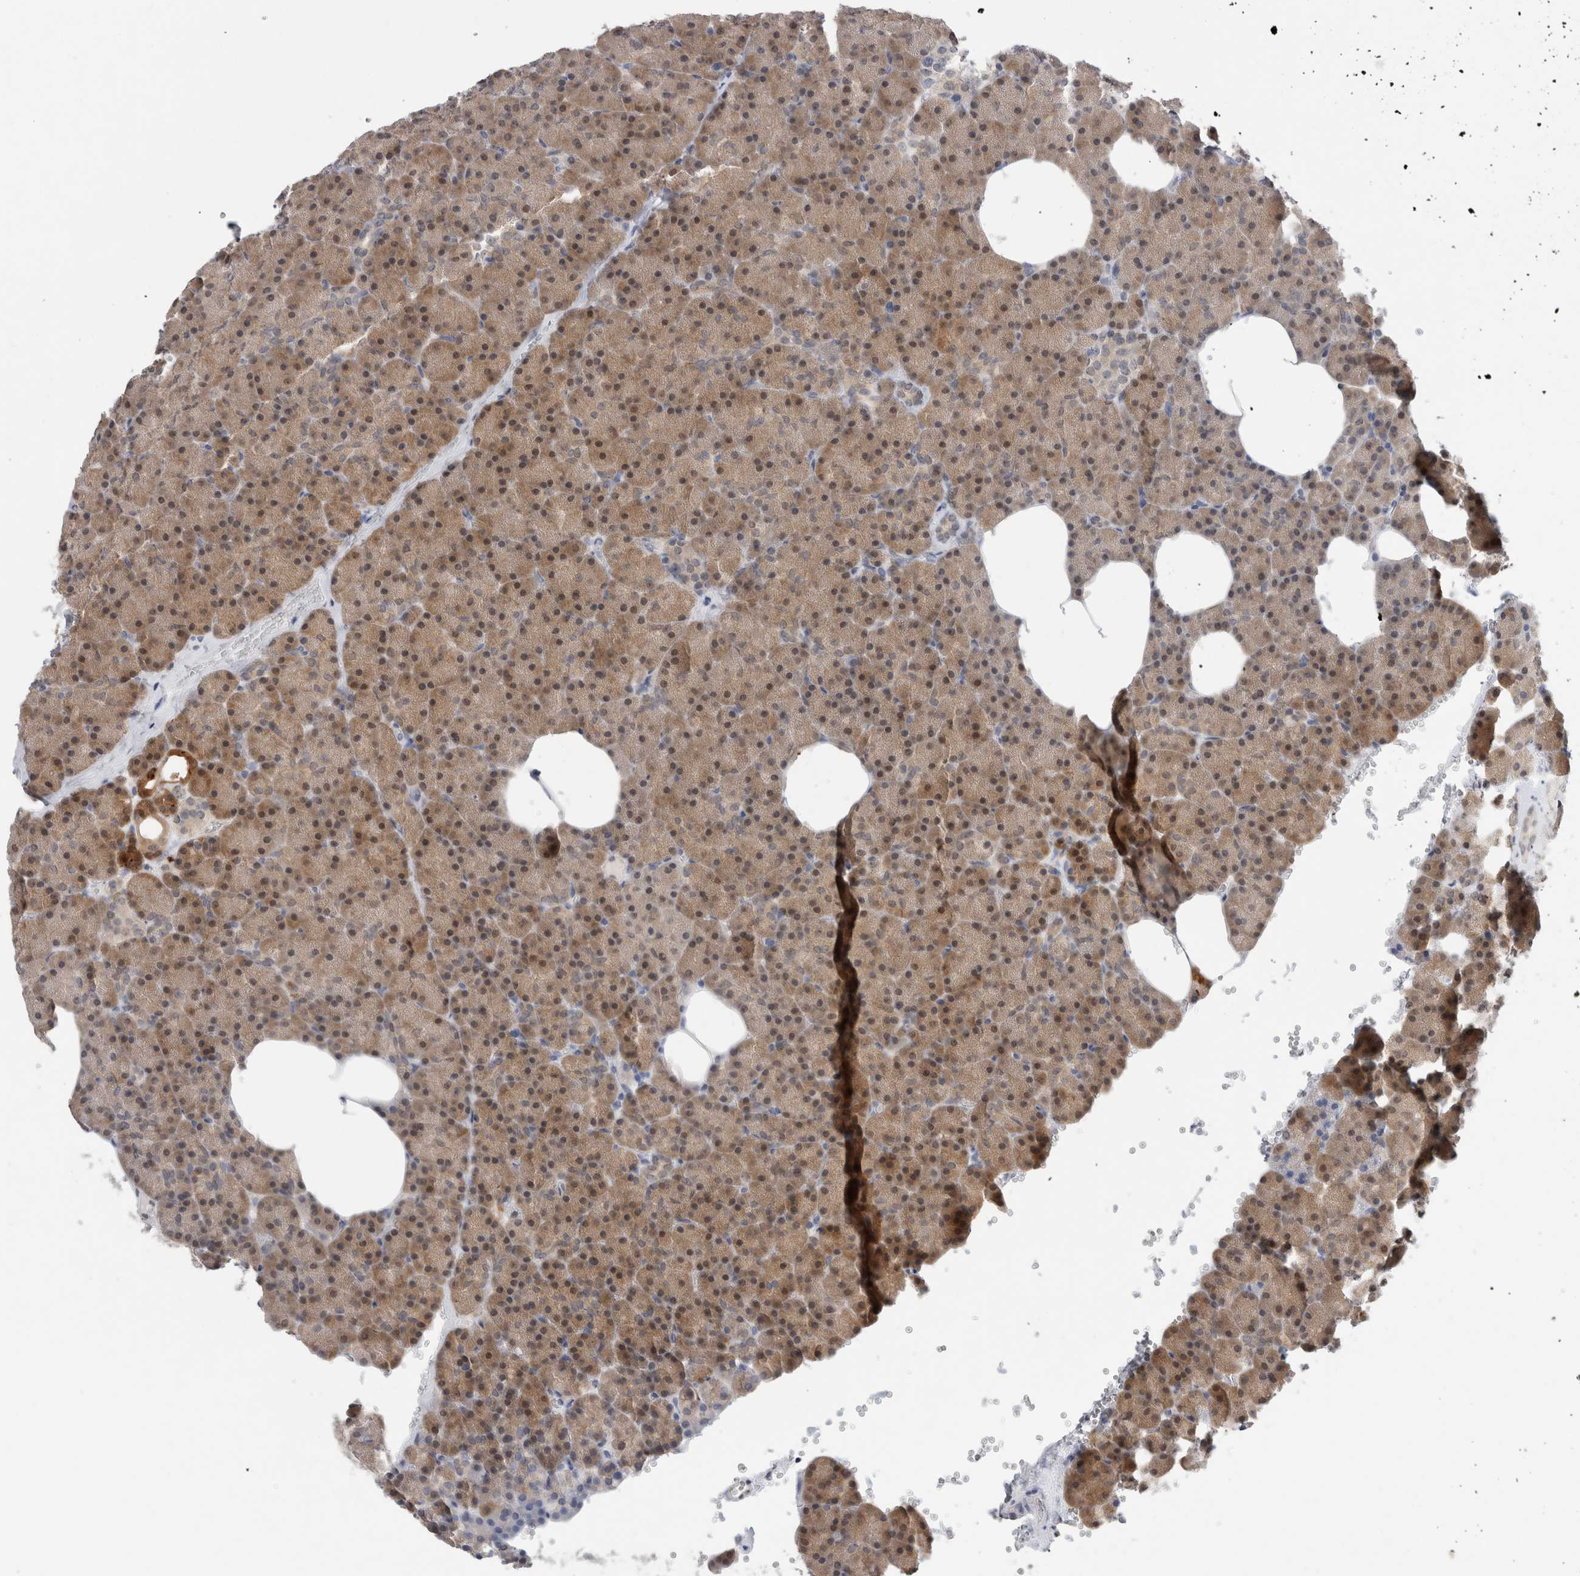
{"staining": {"intensity": "moderate", "quantity": "25%-75%", "location": "cytoplasmic/membranous"}, "tissue": "pancreas", "cell_type": "Exocrine glandular cells", "image_type": "normal", "snomed": [{"axis": "morphology", "description": "Normal tissue, NOS"}, {"axis": "morphology", "description": "Carcinoid, malignant, NOS"}, {"axis": "topography", "description": "Pancreas"}], "caption": "Immunohistochemistry (IHC) histopathology image of normal pancreas: human pancreas stained using immunohistochemistry shows medium levels of moderate protein expression localized specifically in the cytoplasmic/membranous of exocrine glandular cells, appearing as a cytoplasmic/membranous brown color.", "gene": "CASP6", "patient": {"sex": "female", "age": 35}}